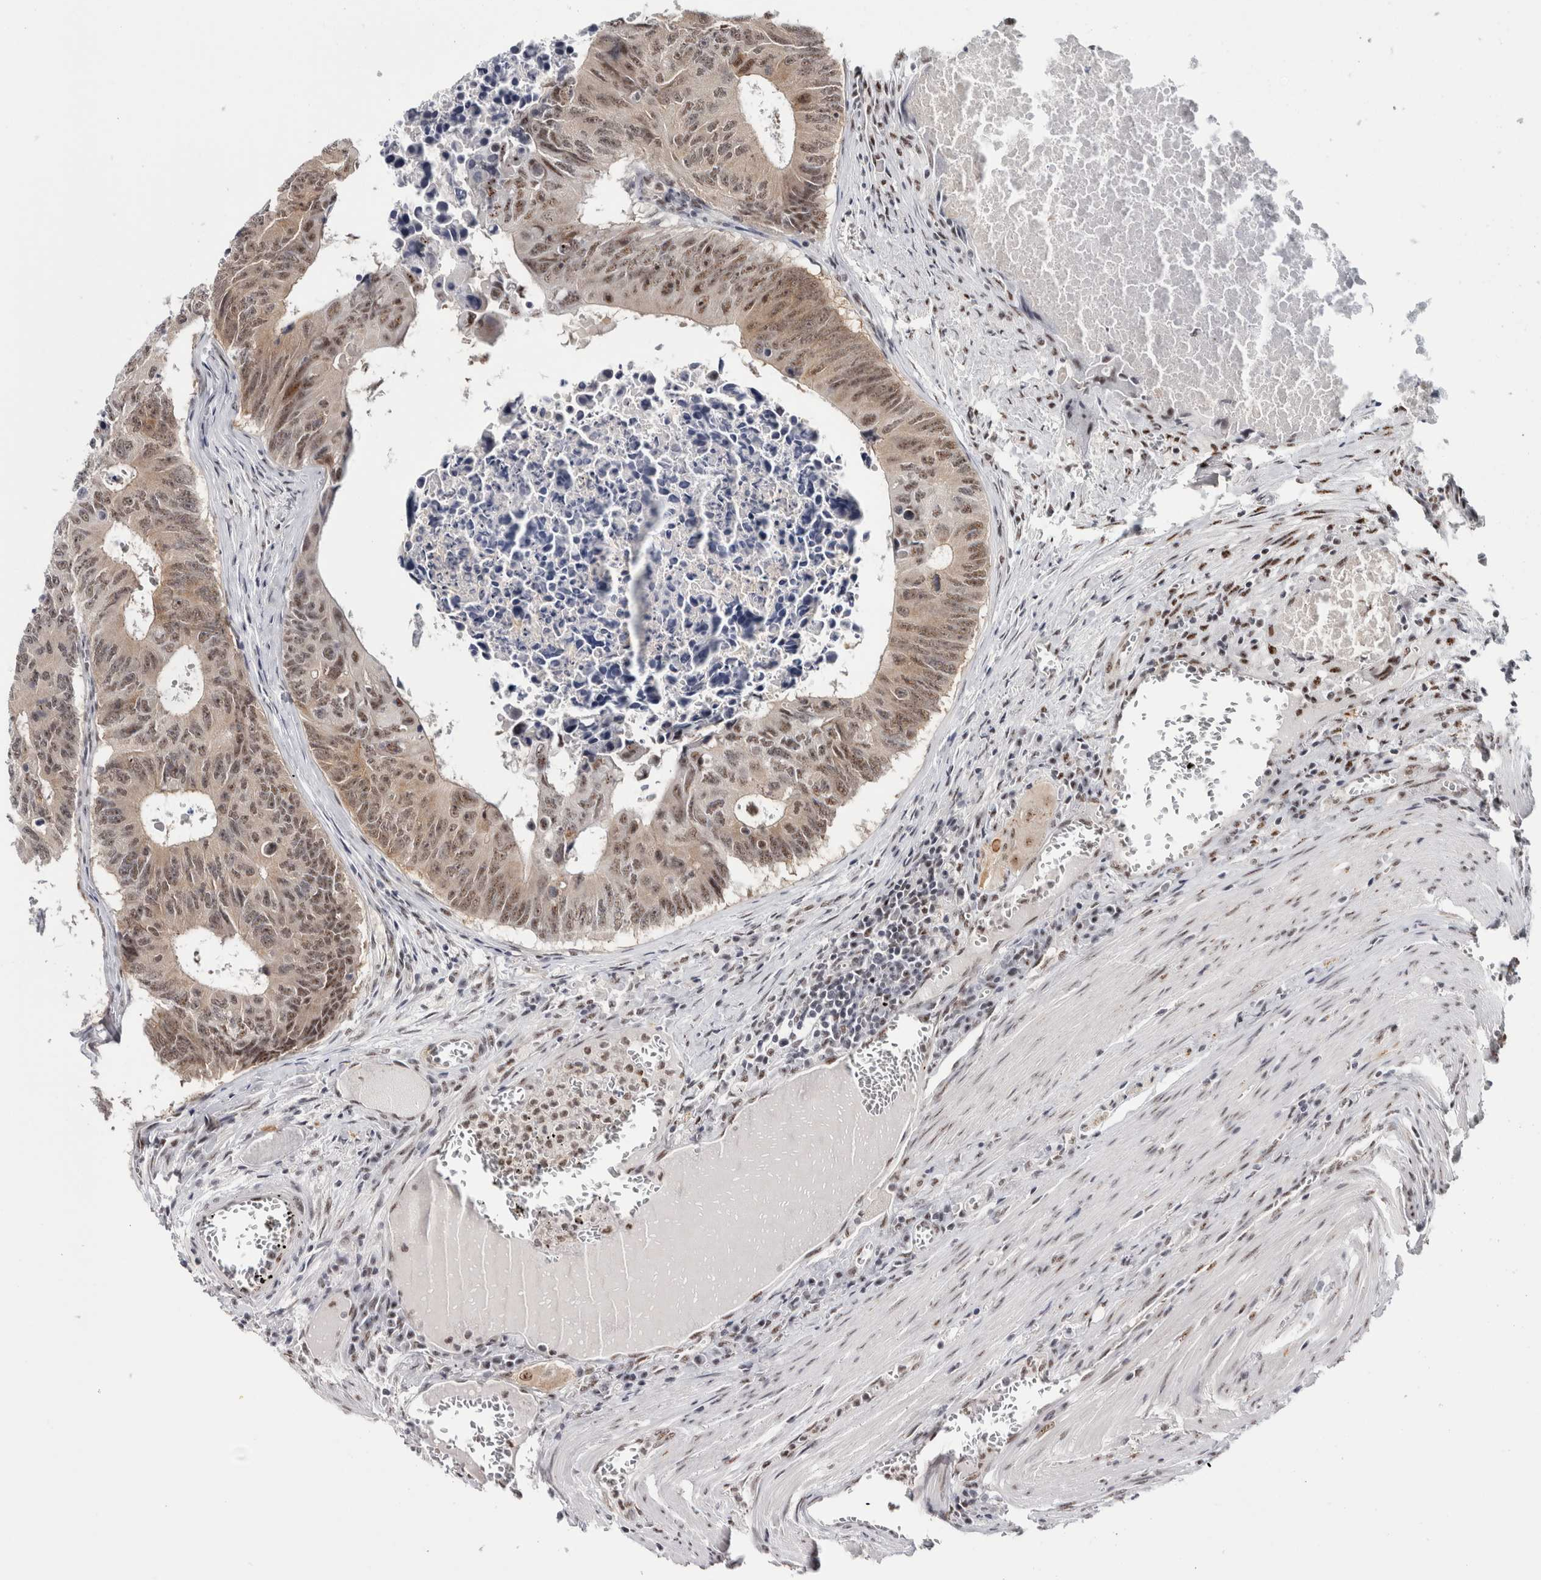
{"staining": {"intensity": "moderate", "quantity": ">75%", "location": "nuclear"}, "tissue": "colorectal cancer", "cell_type": "Tumor cells", "image_type": "cancer", "snomed": [{"axis": "morphology", "description": "Adenocarcinoma, NOS"}, {"axis": "topography", "description": "Colon"}], "caption": "DAB immunohistochemical staining of human adenocarcinoma (colorectal) demonstrates moderate nuclear protein positivity in about >75% of tumor cells.", "gene": "MKNK1", "patient": {"sex": "male", "age": 87}}